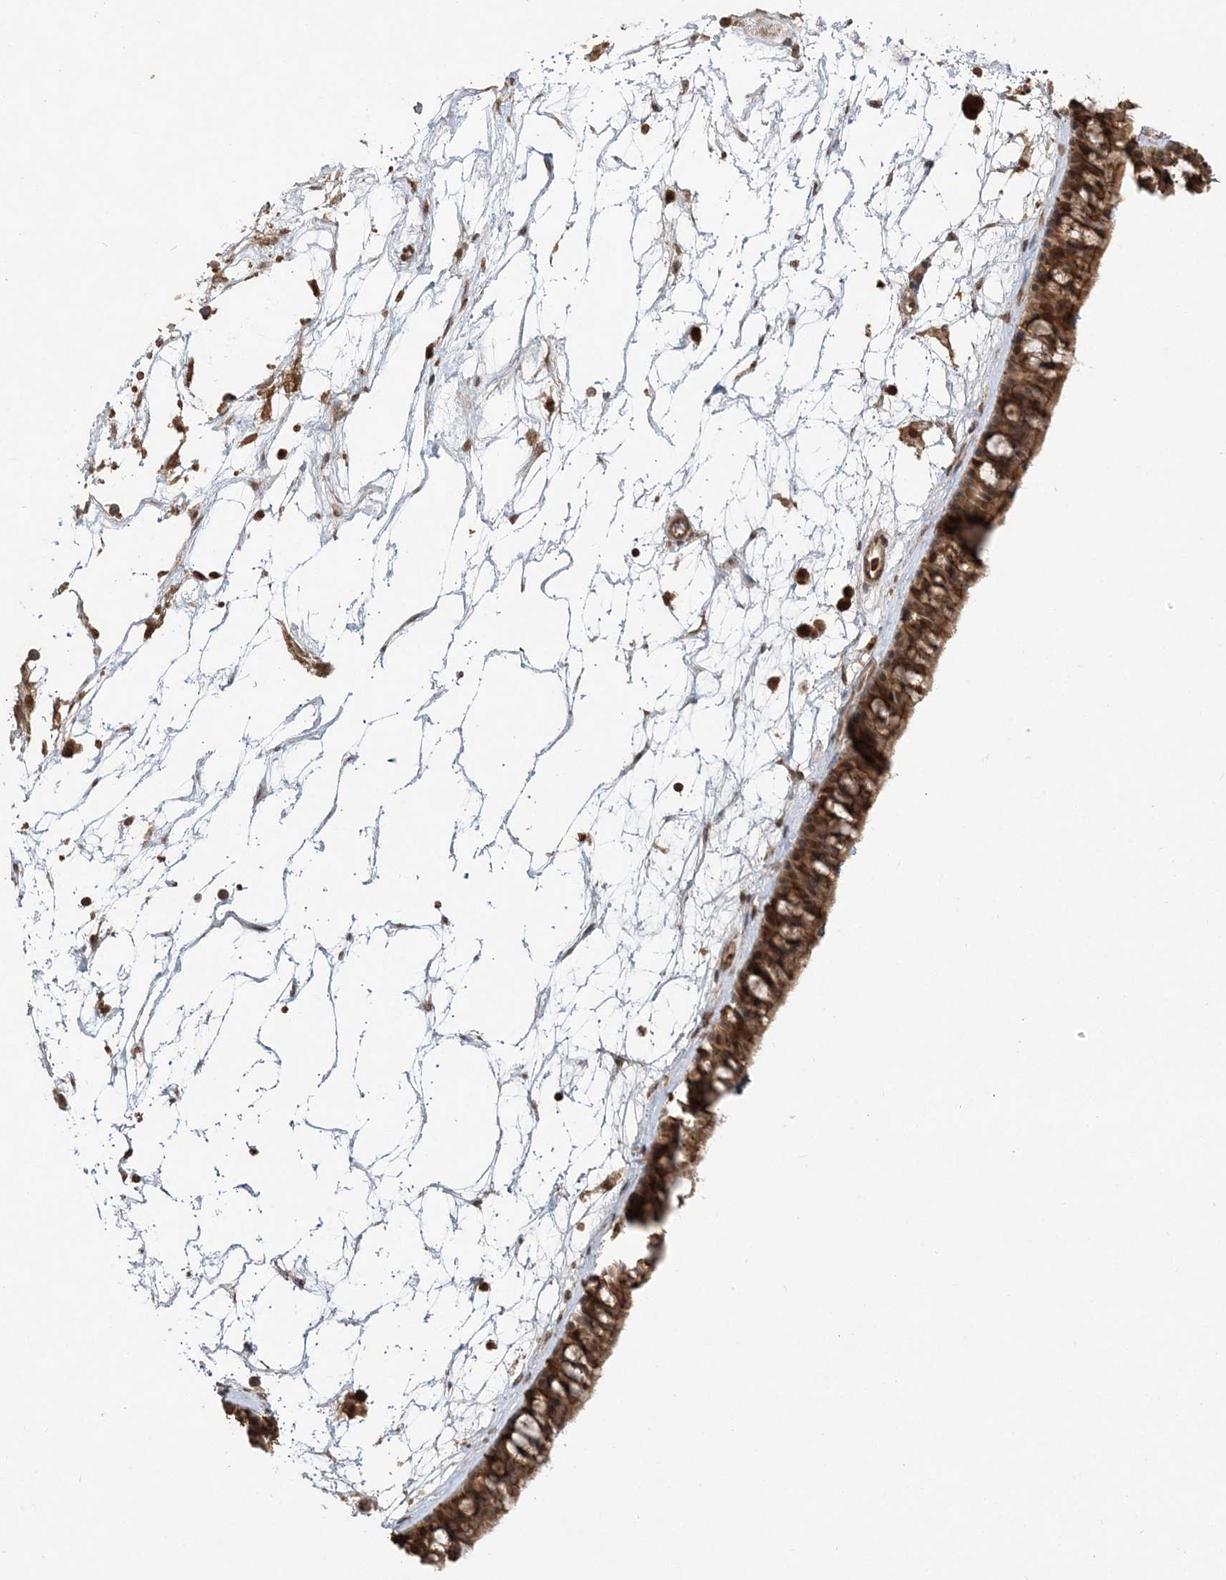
{"staining": {"intensity": "strong", "quantity": ">75%", "location": "cytoplasmic/membranous,nuclear"}, "tissue": "nasopharynx", "cell_type": "Respiratory epithelial cells", "image_type": "normal", "snomed": [{"axis": "morphology", "description": "Normal tissue, NOS"}, {"axis": "topography", "description": "Nasopharynx"}], "caption": "About >75% of respiratory epithelial cells in unremarkable nasopharynx reveal strong cytoplasmic/membranous,nuclear protein expression as visualized by brown immunohistochemical staining.", "gene": "CAB39", "patient": {"sex": "male", "age": 64}}